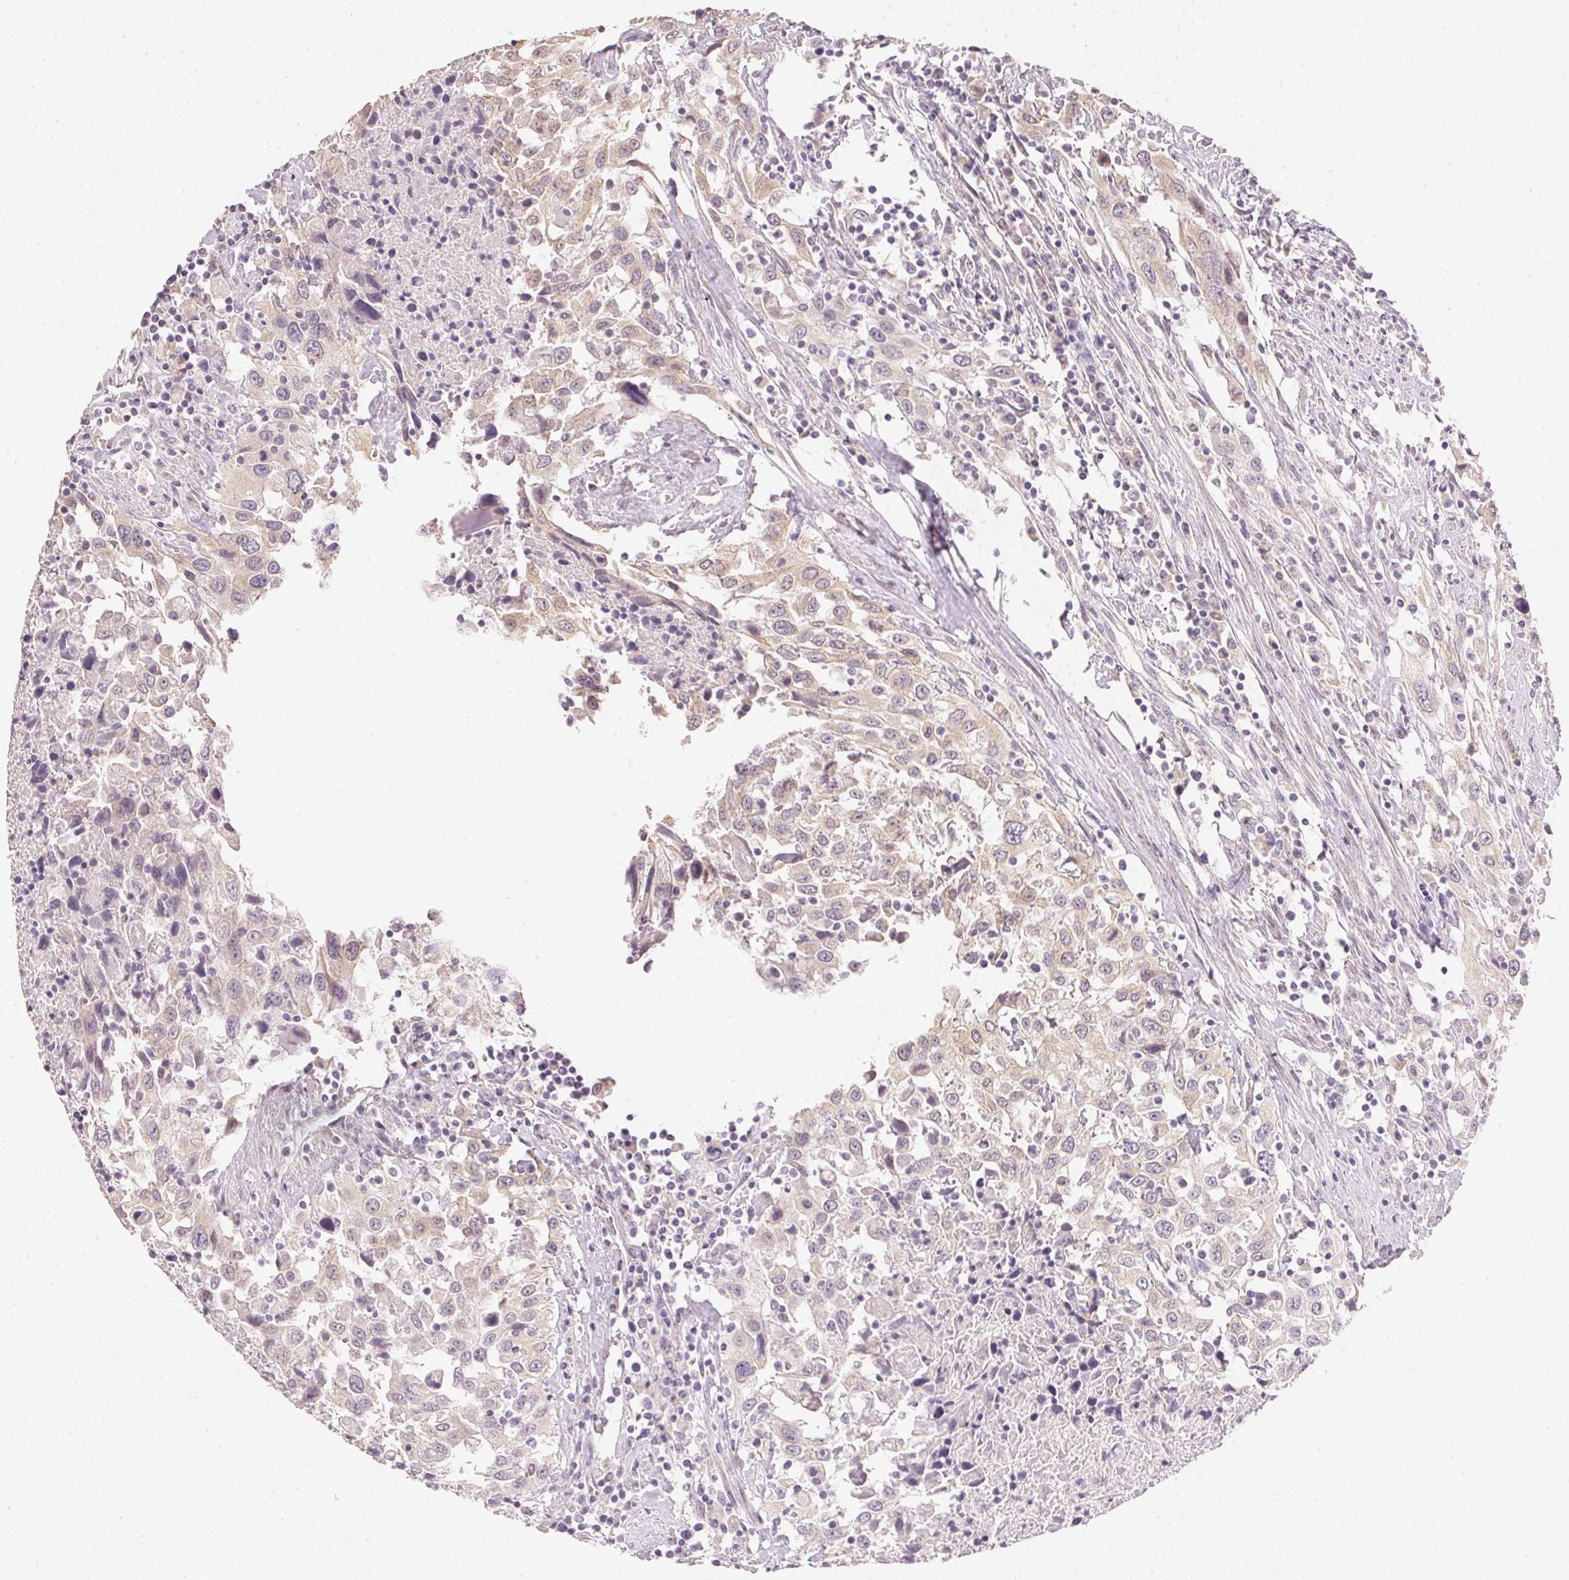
{"staining": {"intensity": "weak", "quantity": "<25%", "location": "cytoplasmic/membranous"}, "tissue": "urothelial cancer", "cell_type": "Tumor cells", "image_type": "cancer", "snomed": [{"axis": "morphology", "description": "Urothelial carcinoma, High grade"}, {"axis": "topography", "description": "Urinary bladder"}], "caption": "Immunohistochemical staining of urothelial cancer demonstrates no significant expression in tumor cells. (Stains: DAB IHC with hematoxylin counter stain, Microscopy: brightfield microscopy at high magnification).", "gene": "DHCR24", "patient": {"sex": "male", "age": 61}}